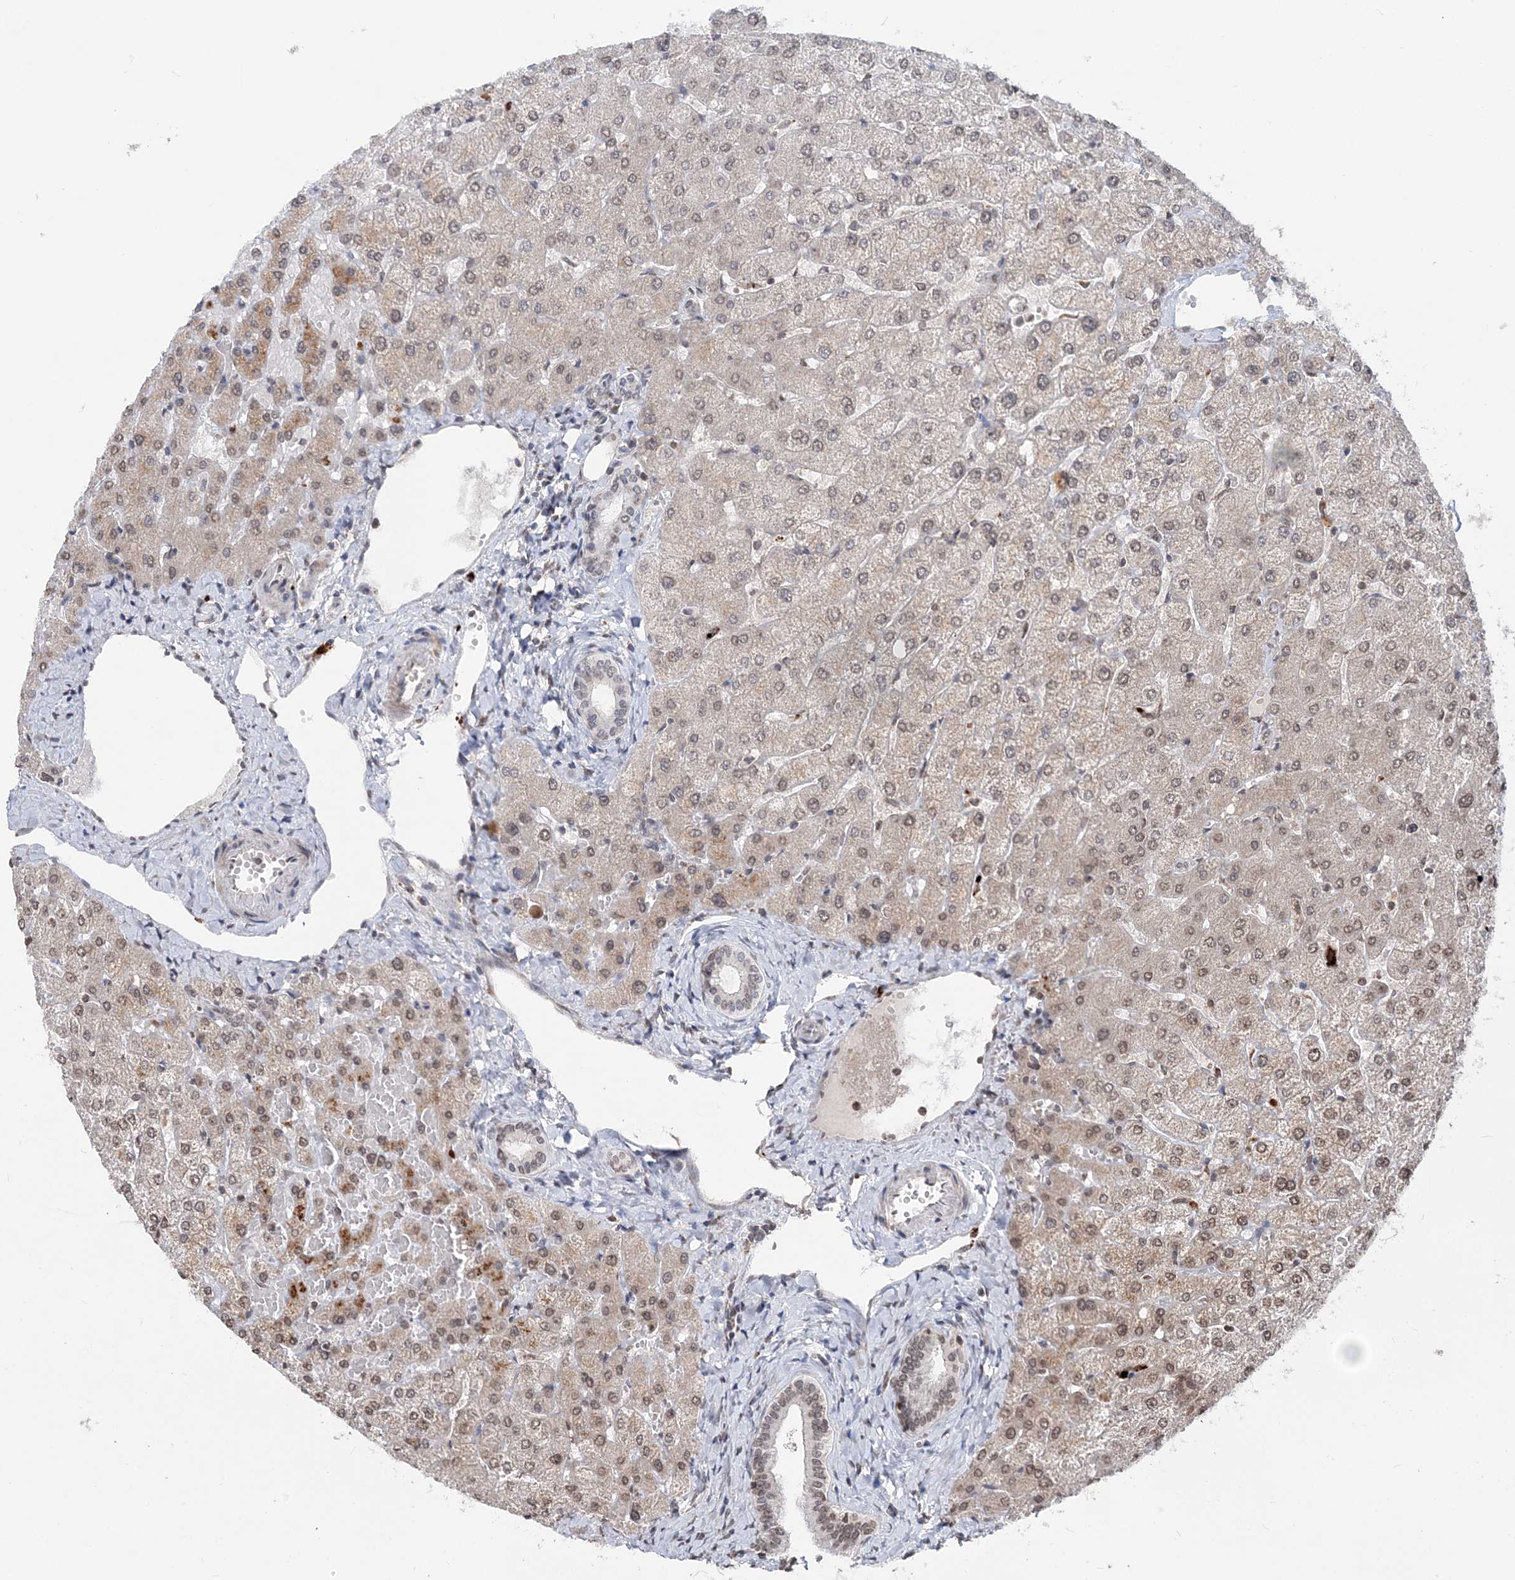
{"staining": {"intensity": "weak", "quantity": "25%-75%", "location": "nuclear"}, "tissue": "liver", "cell_type": "Cholangiocytes", "image_type": "normal", "snomed": [{"axis": "morphology", "description": "Normal tissue, NOS"}, {"axis": "topography", "description": "Liver"}], "caption": "A brown stain labels weak nuclear positivity of a protein in cholangiocytes of benign liver. The protein is stained brown, and the nuclei are stained in blue (DAB IHC with brightfield microscopy, high magnification).", "gene": "SOWAHB", "patient": {"sex": "female", "age": 54}}